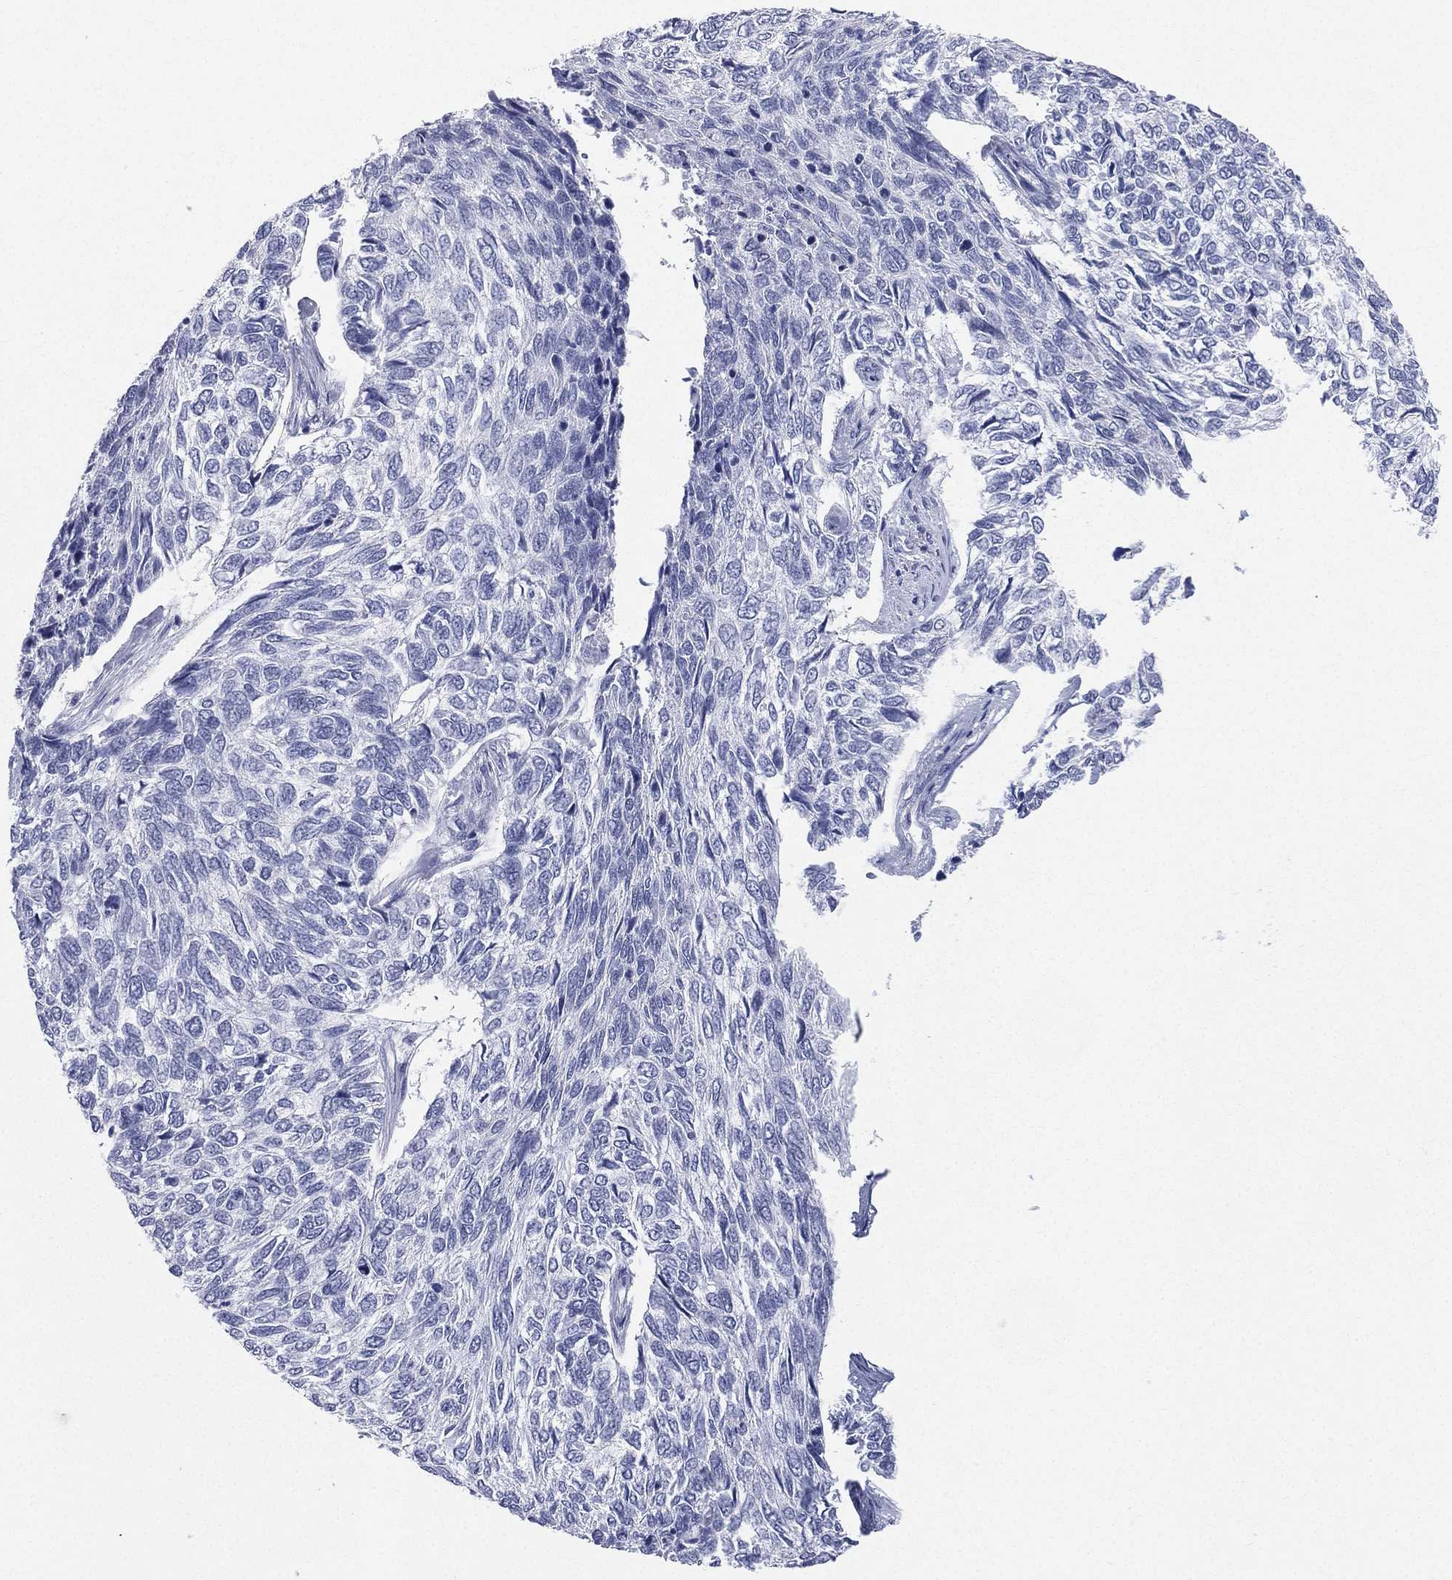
{"staining": {"intensity": "negative", "quantity": "none", "location": "none"}, "tissue": "skin cancer", "cell_type": "Tumor cells", "image_type": "cancer", "snomed": [{"axis": "morphology", "description": "Basal cell carcinoma"}, {"axis": "topography", "description": "Skin"}], "caption": "Human skin cancer stained for a protein using IHC displays no staining in tumor cells.", "gene": "CD22", "patient": {"sex": "female", "age": 65}}